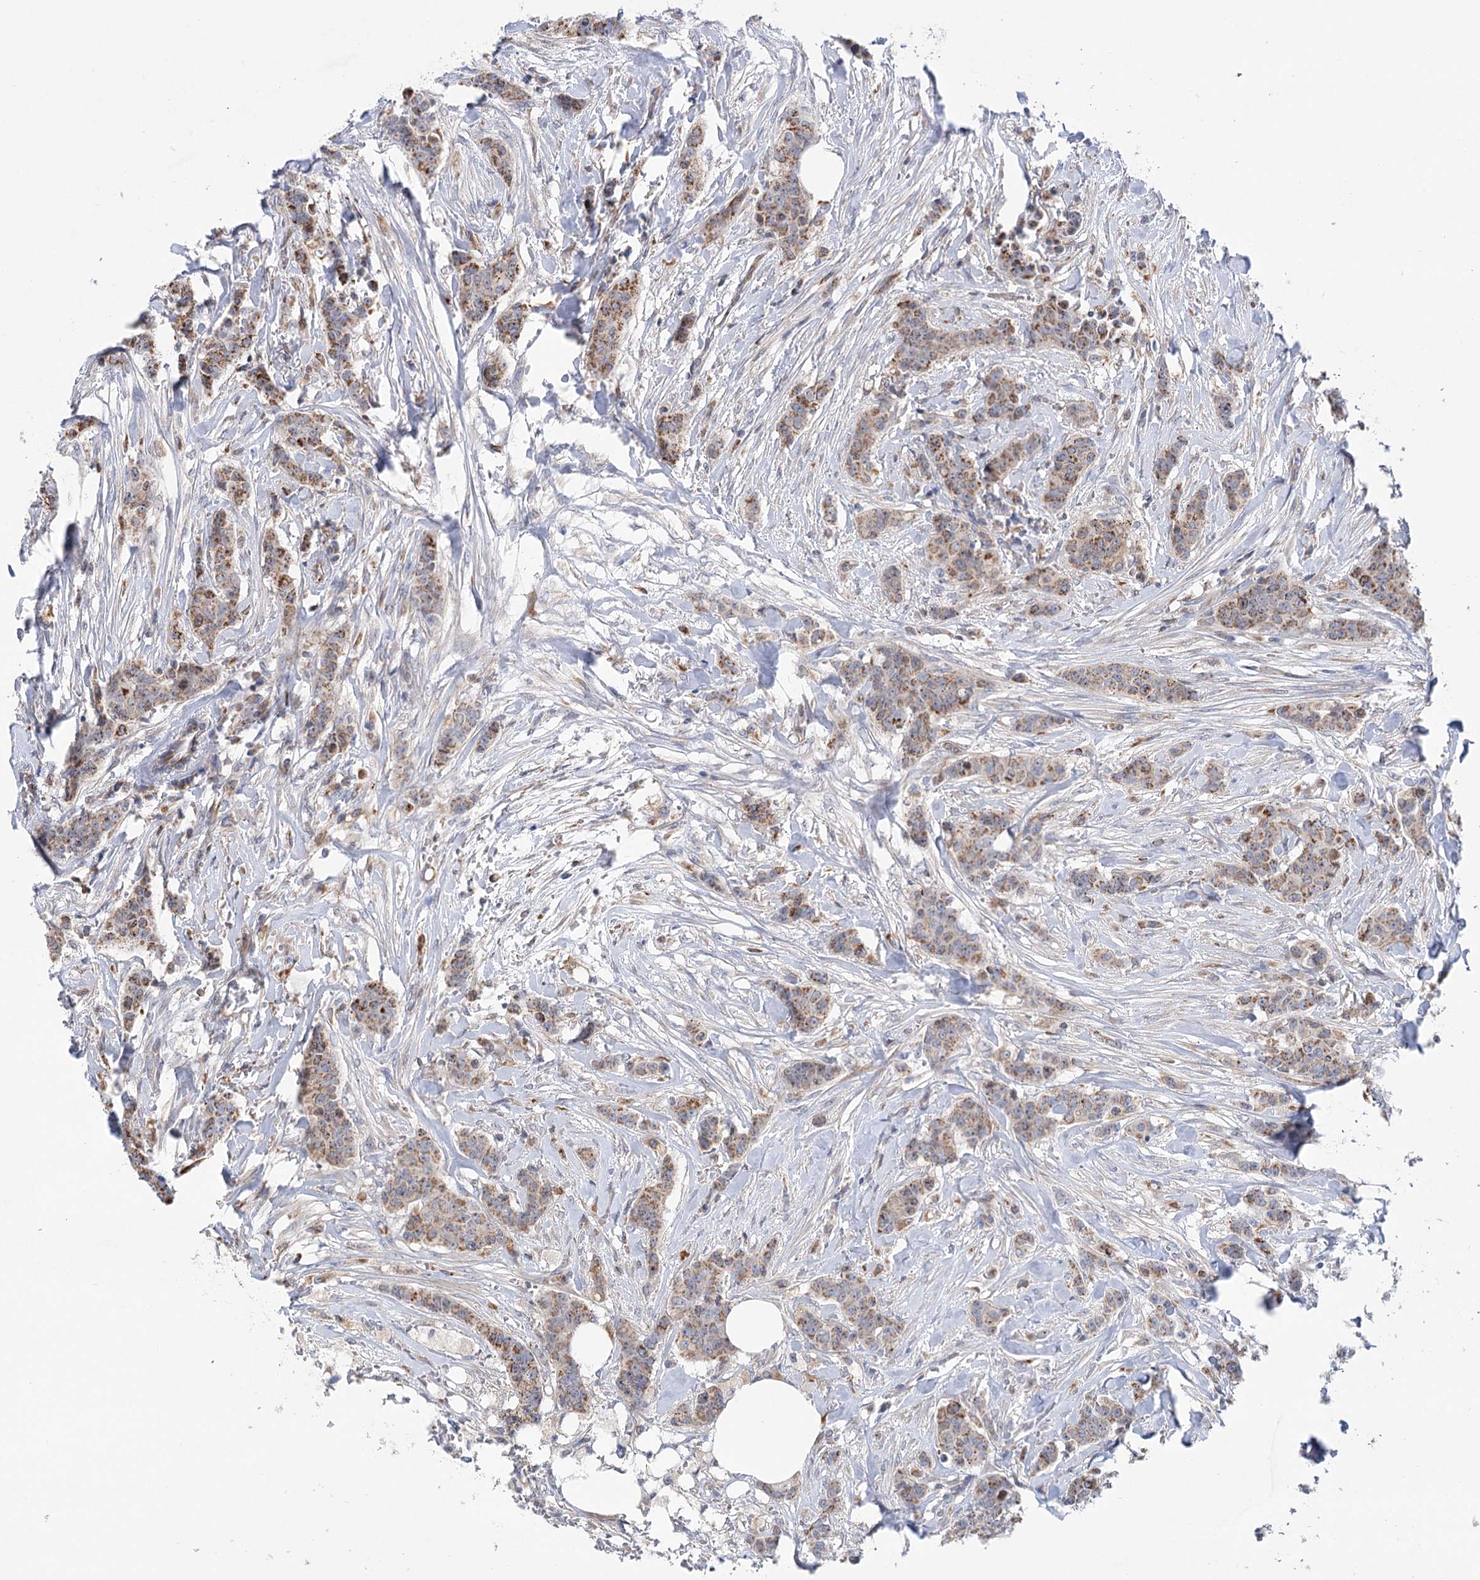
{"staining": {"intensity": "moderate", "quantity": "25%-75%", "location": "cytoplasmic/membranous"}, "tissue": "breast cancer", "cell_type": "Tumor cells", "image_type": "cancer", "snomed": [{"axis": "morphology", "description": "Duct carcinoma"}, {"axis": "topography", "description": "Breast"}], "caption": "An immunohistochemistry micrograph of neoplastic tissue is shown. Protein staining in brown shows moderate cytoplasmic/membranous positivity in infiltrating ductal carcinoma (breast) within tumor cells. The staining is performed using DAB (3,3'-diaminobenzidine) brown chromogen to label protein expression. The nuclei are counter-stained blue using hematoxylin.", "gene": "ECHDC3", "patient": {"sex": "female", "age": 40}}